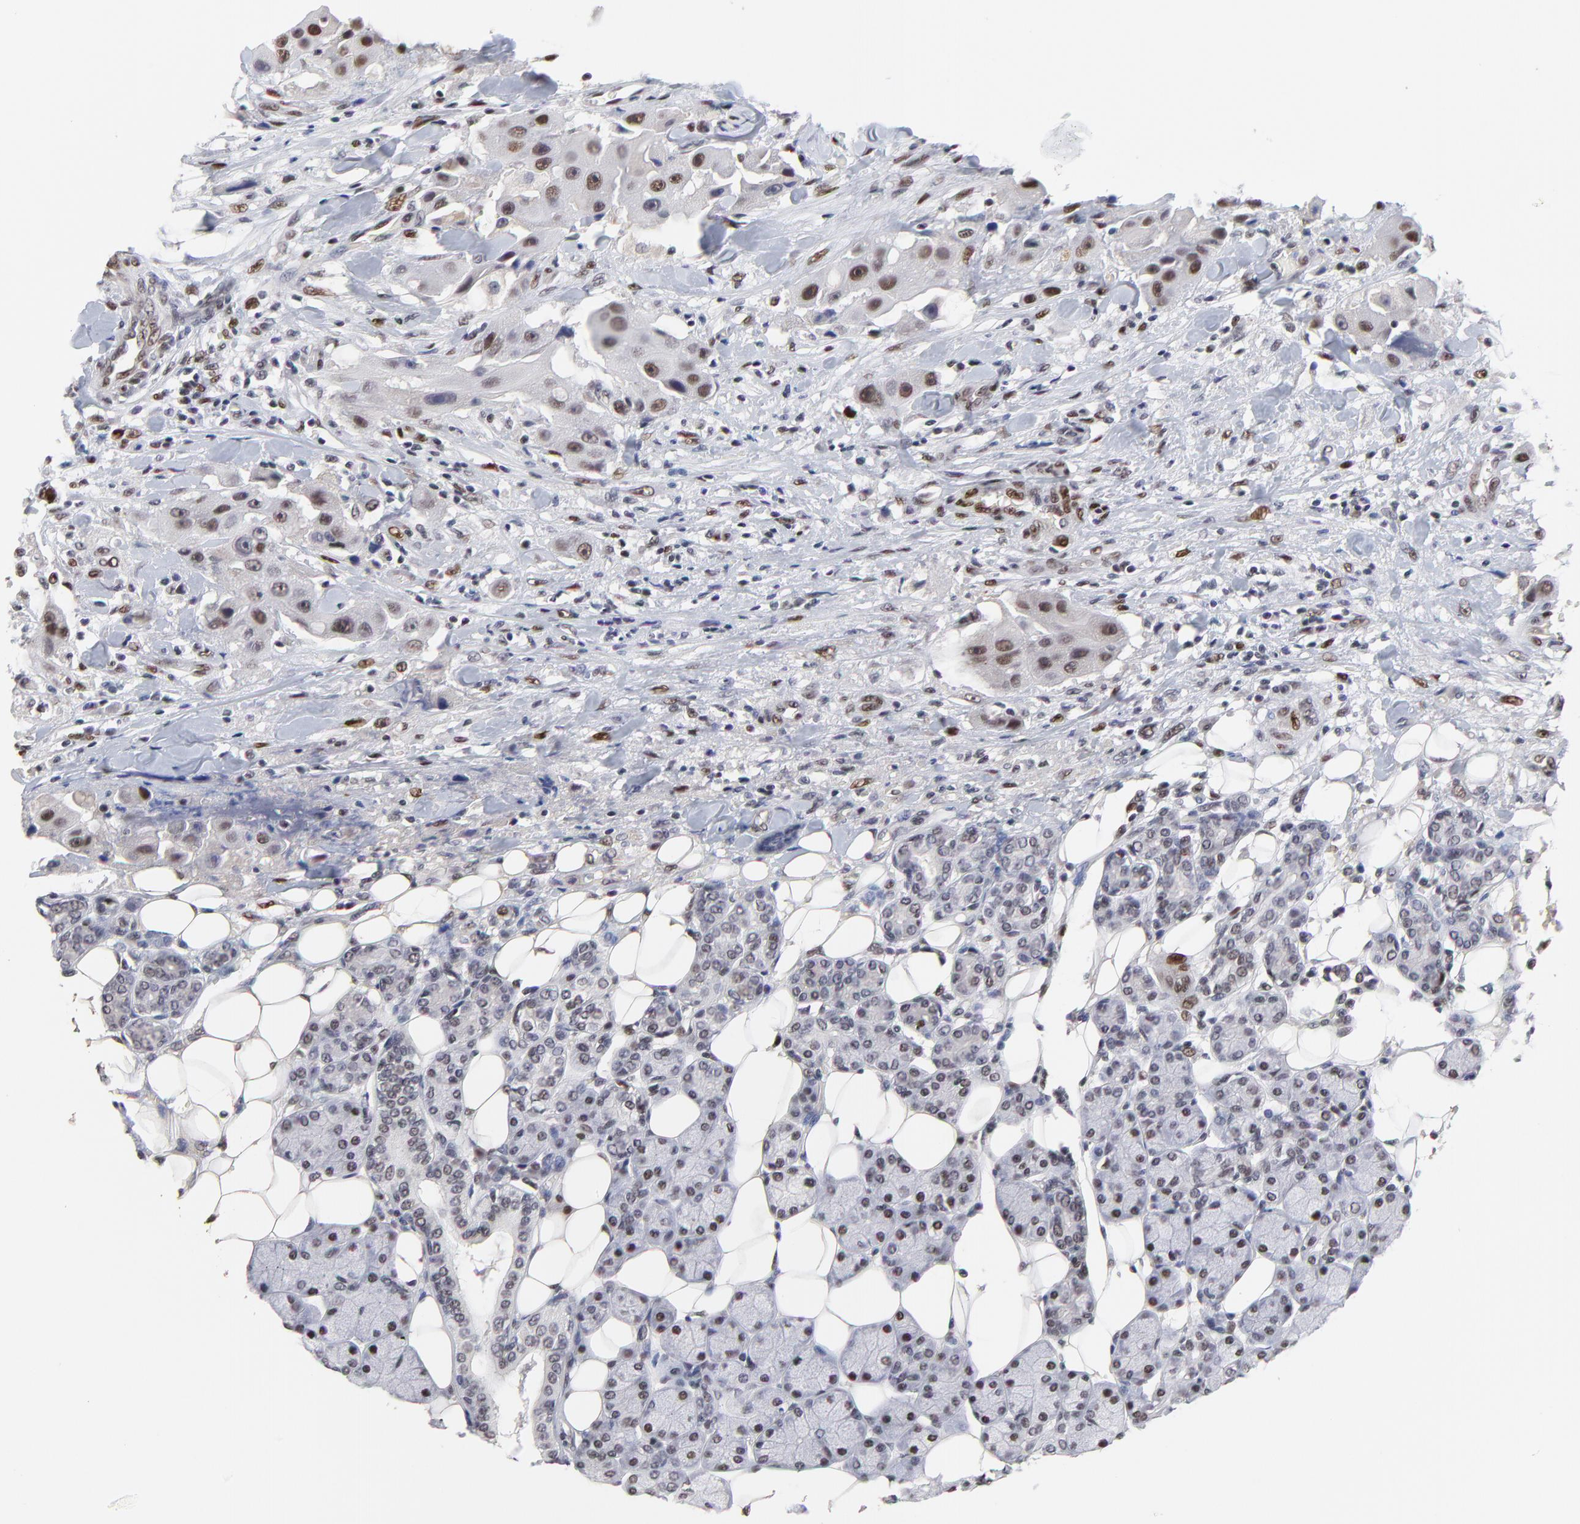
{"staining": {"intensity": "moderate", "quantity": "25%-75%", "location": "nuclear"}, "tissue": "head and neck cancer", "cell_type": "Tumor cells", "image_type": "cancer", "snomed": [{"axis": "morphology", "description": "Normal tissue, NOS"}, {"axis": "morphology", "description": "Adenocarcinoma, NOS"}, {"axis": "topography", "description": "Salivary gland"}, {"axis": "topography", "description": "Head-Neck"}], "caption": "High-magnification brightfield microscopy of head and neck cancer (adenocarcinoma) stained with DAB (3,3'-diaminobenzidine) (brown) and counterstained with hematoxylin (blue). tumor cells exhibit moderate nuclear staining is appreciated in about25%-75% of cells.", "gene": "OGFOD1", "patient": {"sex": "male", "age": 80}}